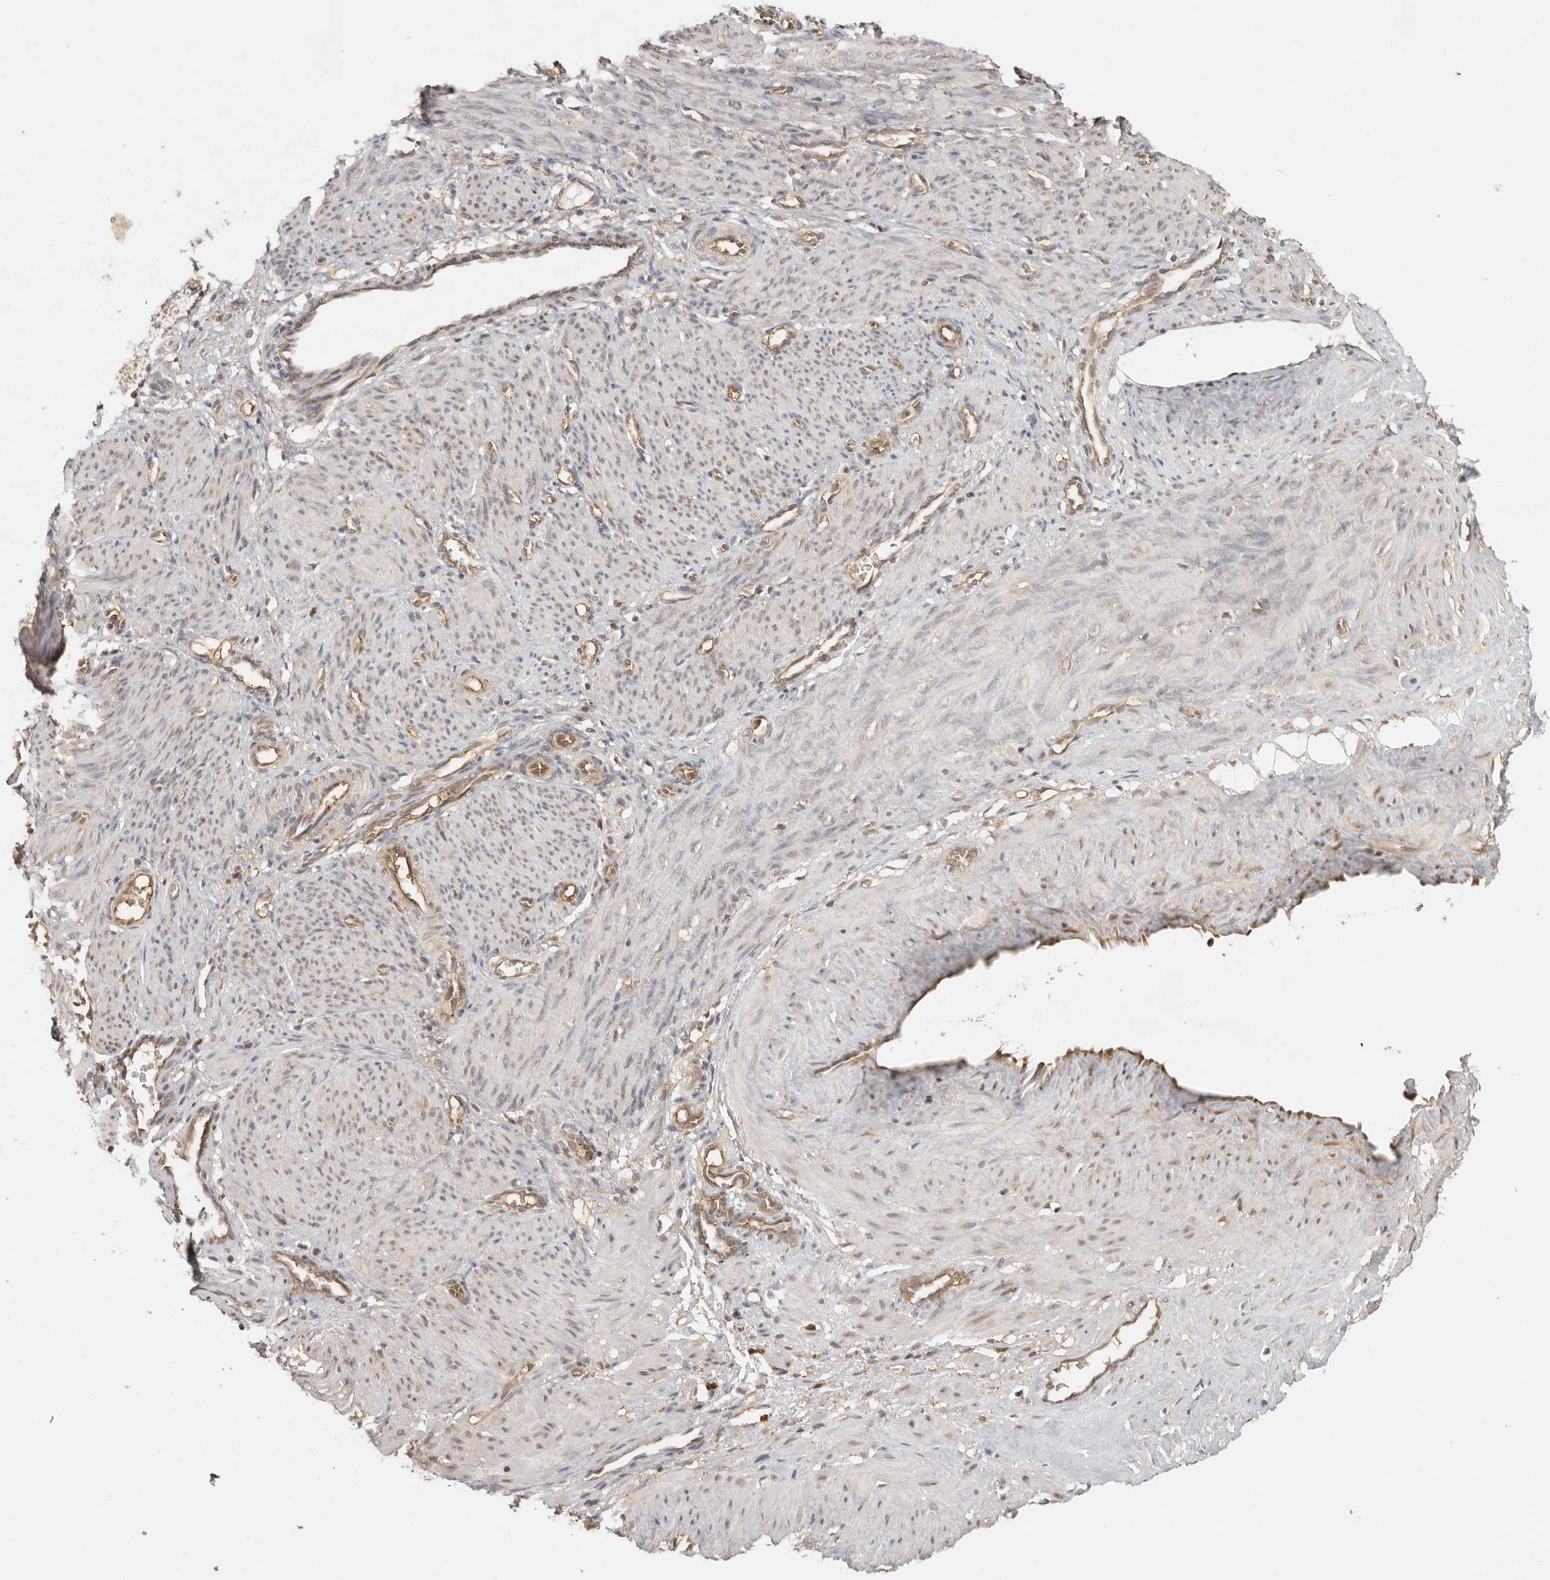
{"staining": {"intensity": "moderate", "quantity": "<25%", "location": "cytoplasmic/membranous,nuclear"}, "tissue": "smooth muscle", "cell_type": "Smooth muscle cells", "image_type": "normal", "snomed": [{"axis": "morphology", "description": "Normal tissue, NOS"}, {"axis": "topography", "description": "Endometrium"}], "caption": "Protein expression analysis of benign human smooth muscle reveals moderate cytoplasmic/membranous,nuclear expression in about <25% of smooth muscle cells. The protein of interest is shown in brown color, while the nuclei are stained blue.", "gene": "PSMA5", "patient": {"sex": "female", "age": 33}}